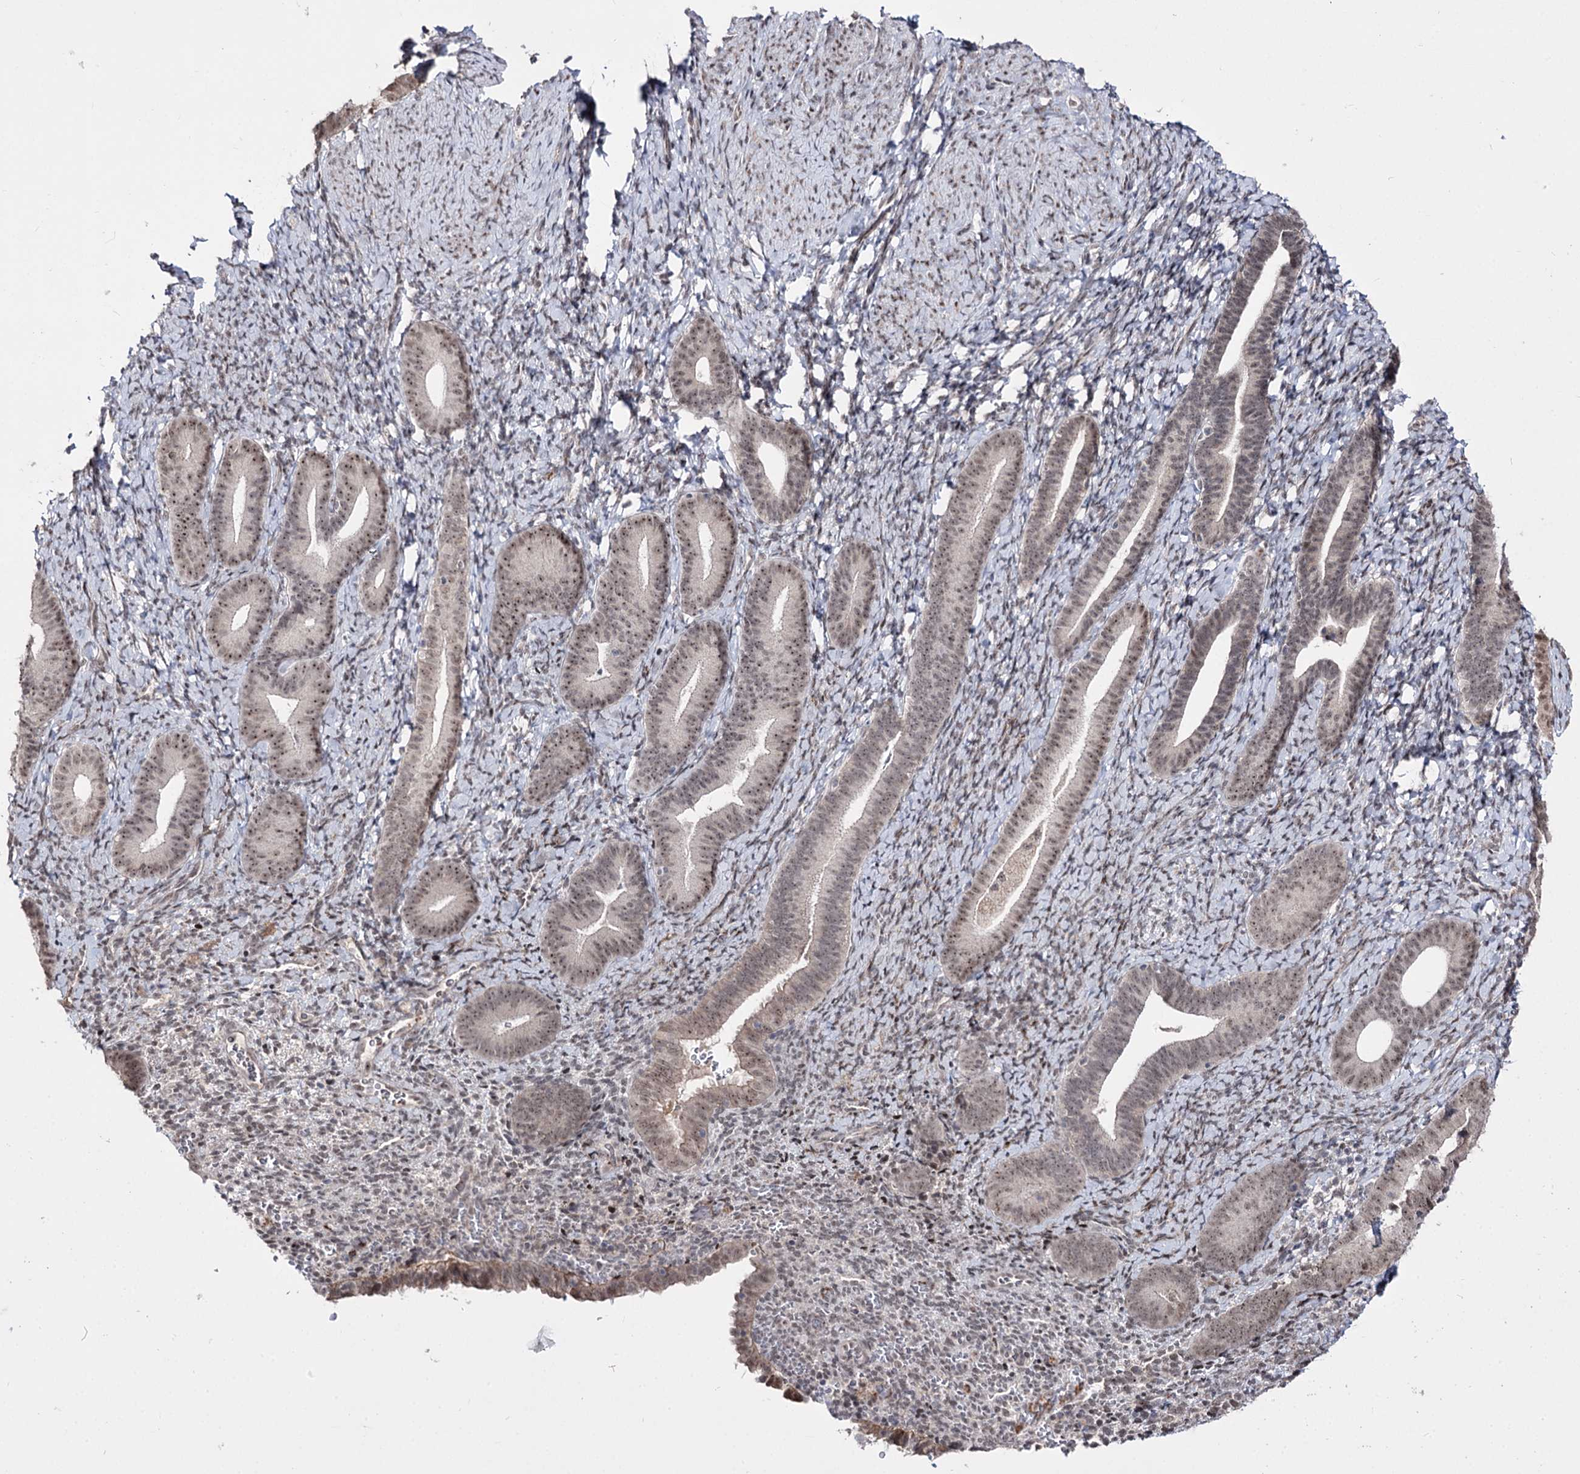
{"staining": {"intensity": "weak", "quantity": ">75%", "location": "nuclear"}, "tissue": "endometrium", "cell_type": "Cells in endometrial stroma", "image_type": "normal", "snomed": [{"axis": "morphology", "description": "Normal tissue, NOS"}, {"axis": "topography", "description": "Endometrium"}], "caption": "Human endometrium stained for a protein (brown) exhibits weak nuclear positive positivity in about >75% of cells in endometrial stroma.", "gene": "STOX1", "patient": {"sex": "female", "age": 65}}